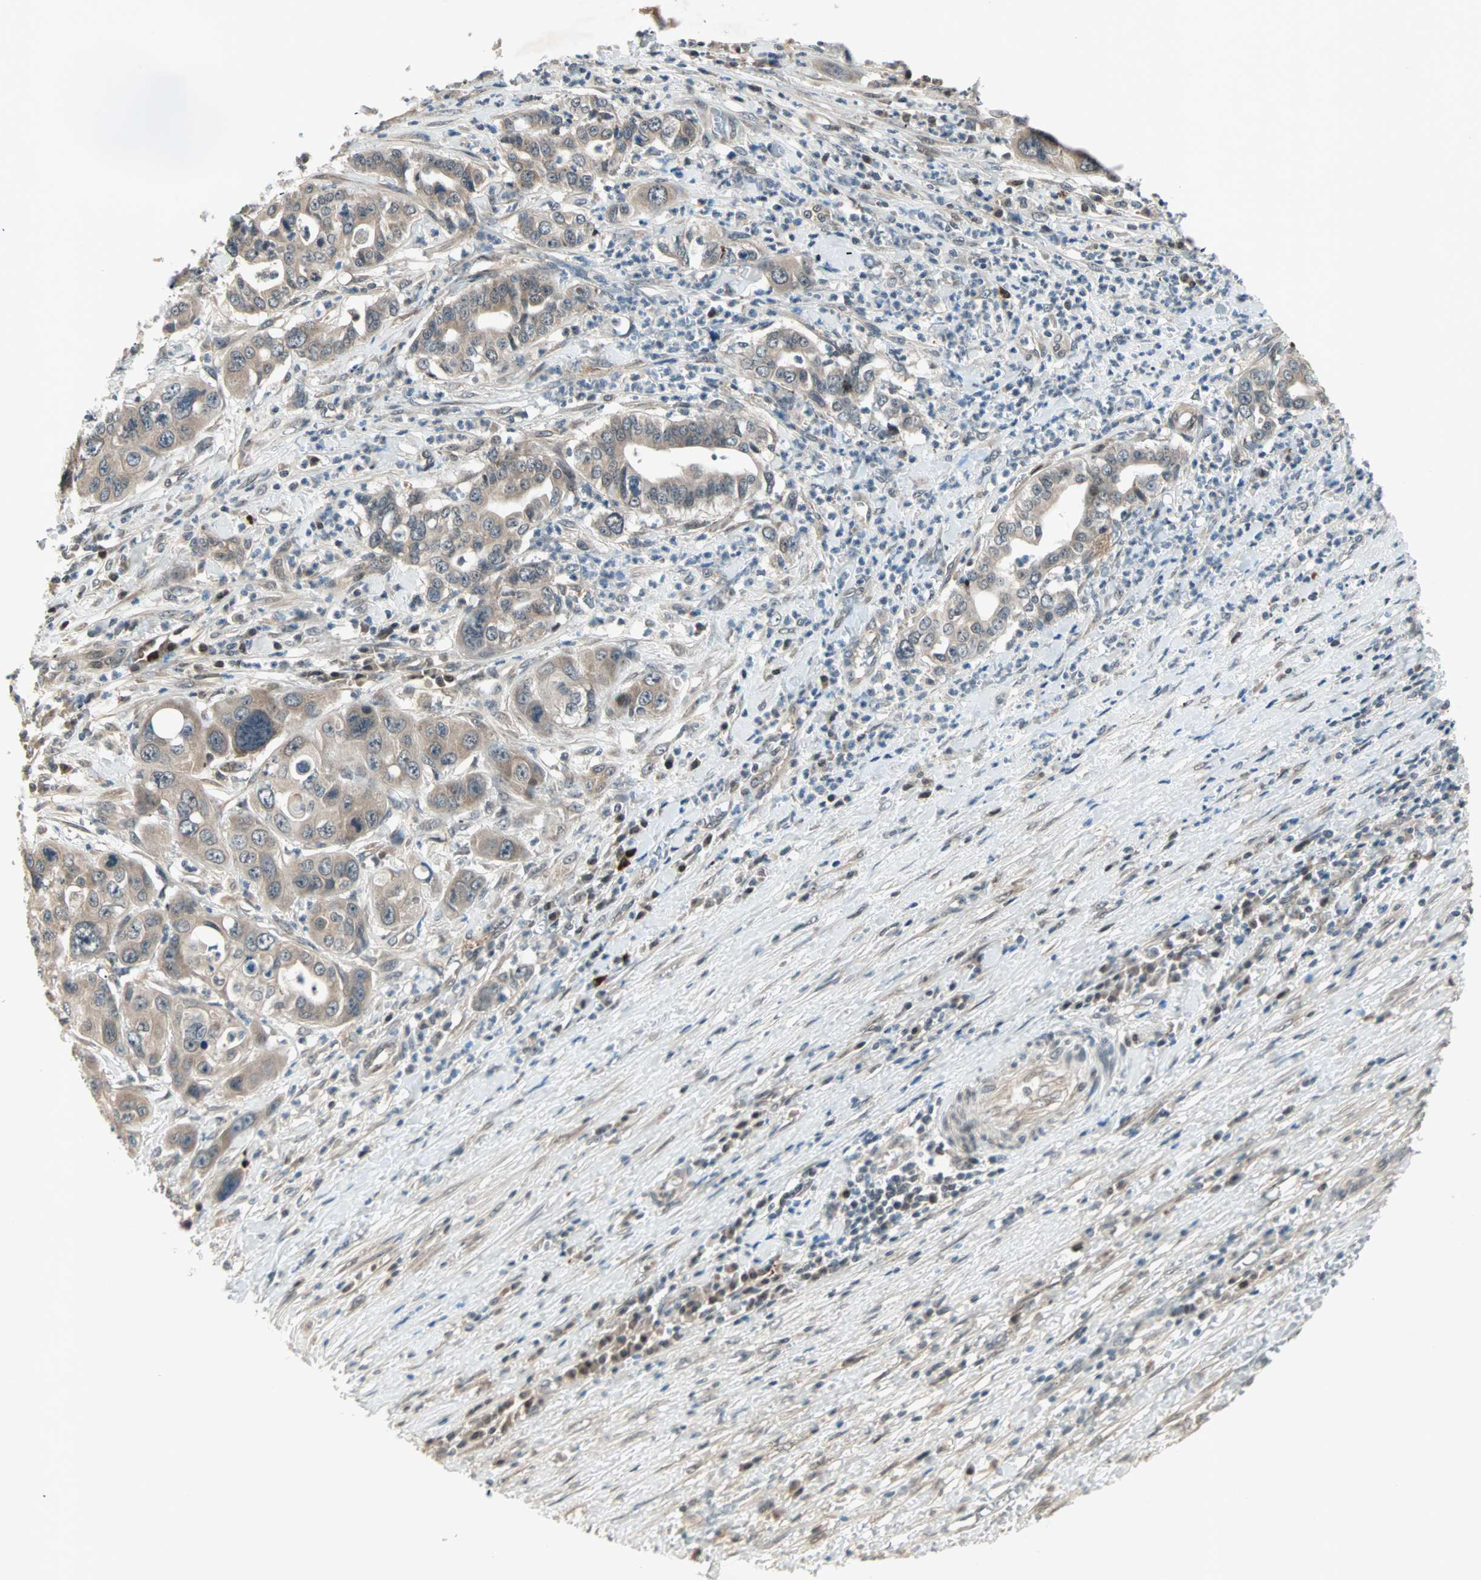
{"staining": {"intensity": "weak", "quantity": ">75%", "location": "cytoplasmic/membranous"}, "tissue": "liver cancer", "cell_type": "Tumor cells", "image_type": "cancer", "snomed": [{"axis": "morphology", "description": "Cholangiocarcinoma"}, {"axis": "topography", "description": "Liver"}], "caption": "This micrograph reveals IHC staining of human cholangiocarcinoma (liver), with low weak cytoplasmic/membranous positivity in approximately >75% of tumor cells.", "gene": "PGBD1", "patient": {"sex": "female", "age": 61}}